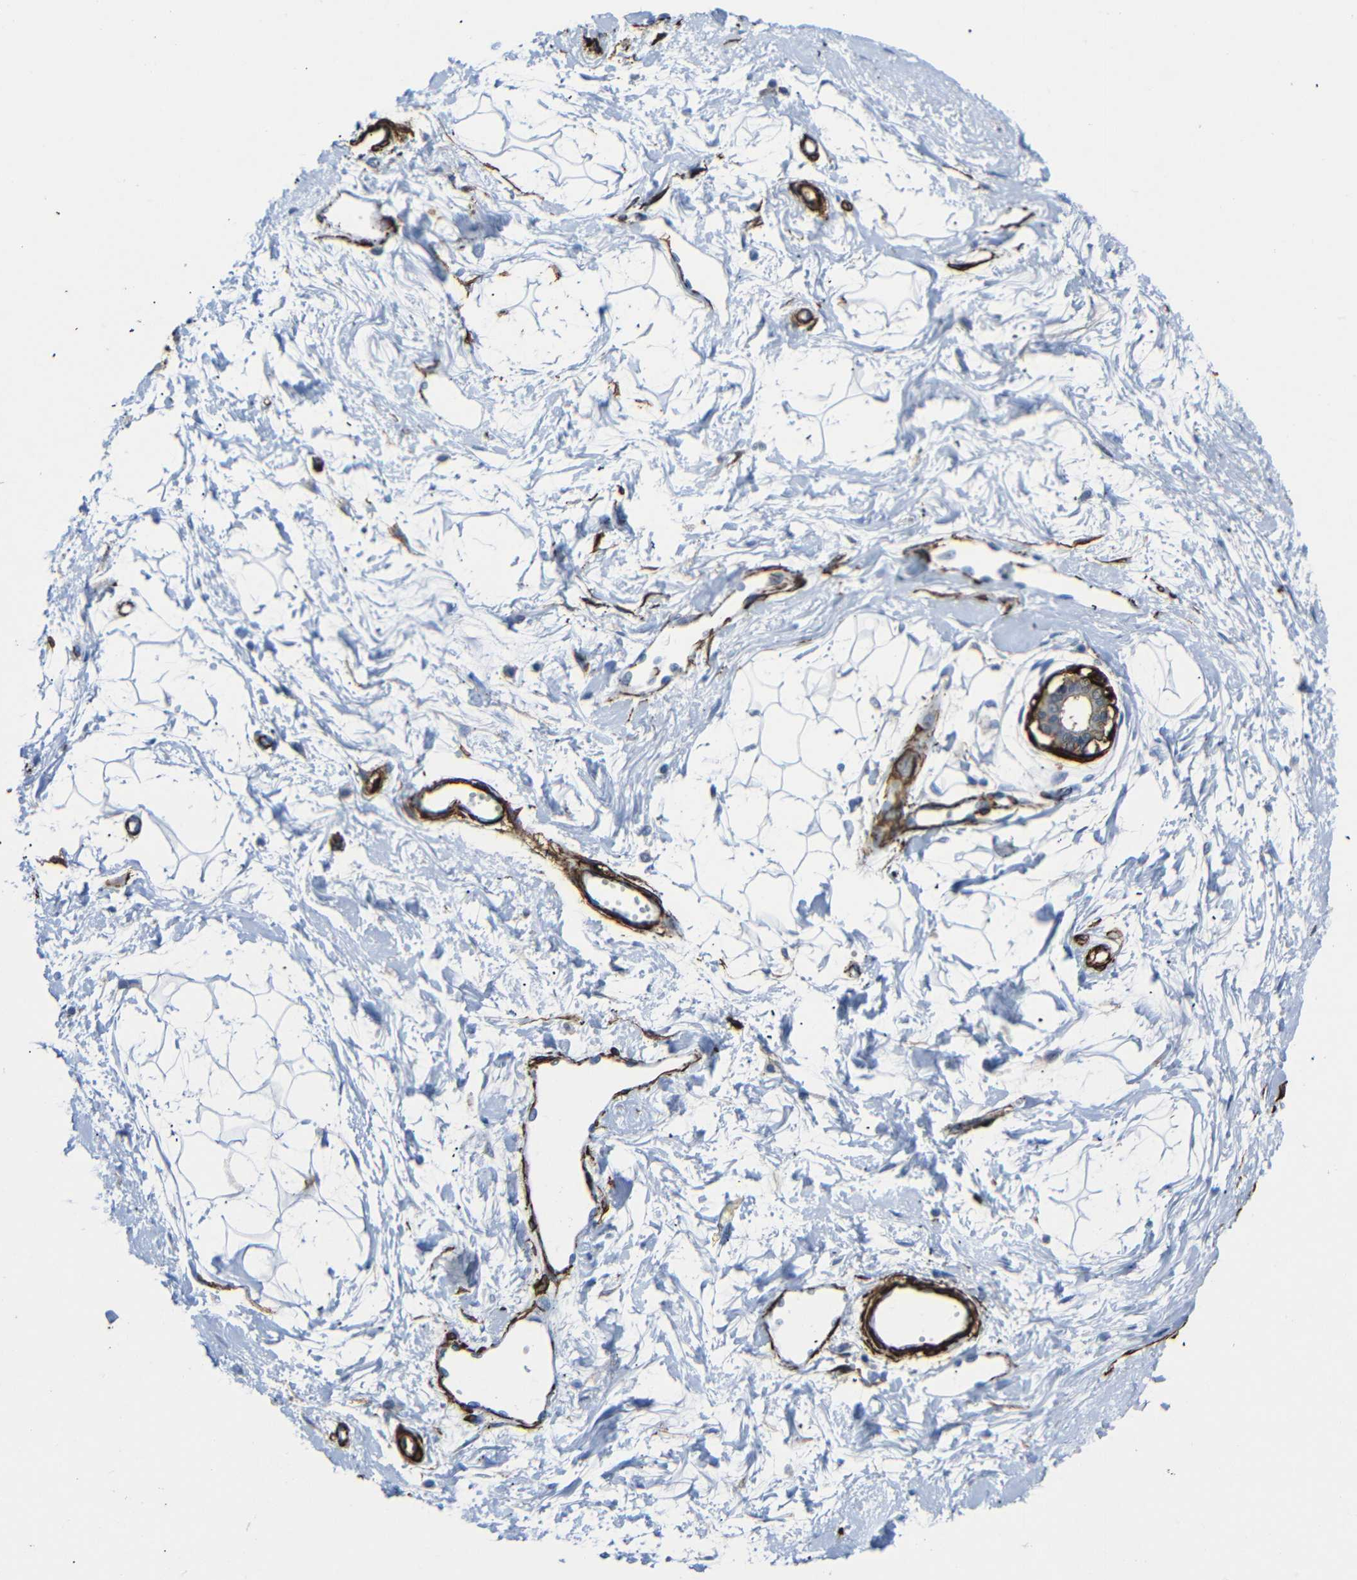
{"staining": {"intensity": "negative", "quantity": "none", "location": "none"}, "tissue": "breast", "cell_type": "Adipocytes", "image_type": "normal", "snomed": [{"axis": "morphology", "description": "Normal tissue, NOS"}, {"axis": "topography", "description": "Breast"}], "caption": "An immunohistochemistry micrograph of unremarkable breast is shown. There is no staining in adipocytes of breast. Nuclei are stained in blue.", "gene": "ACTA2", "patient": {"sex": "female", "age": 45}}